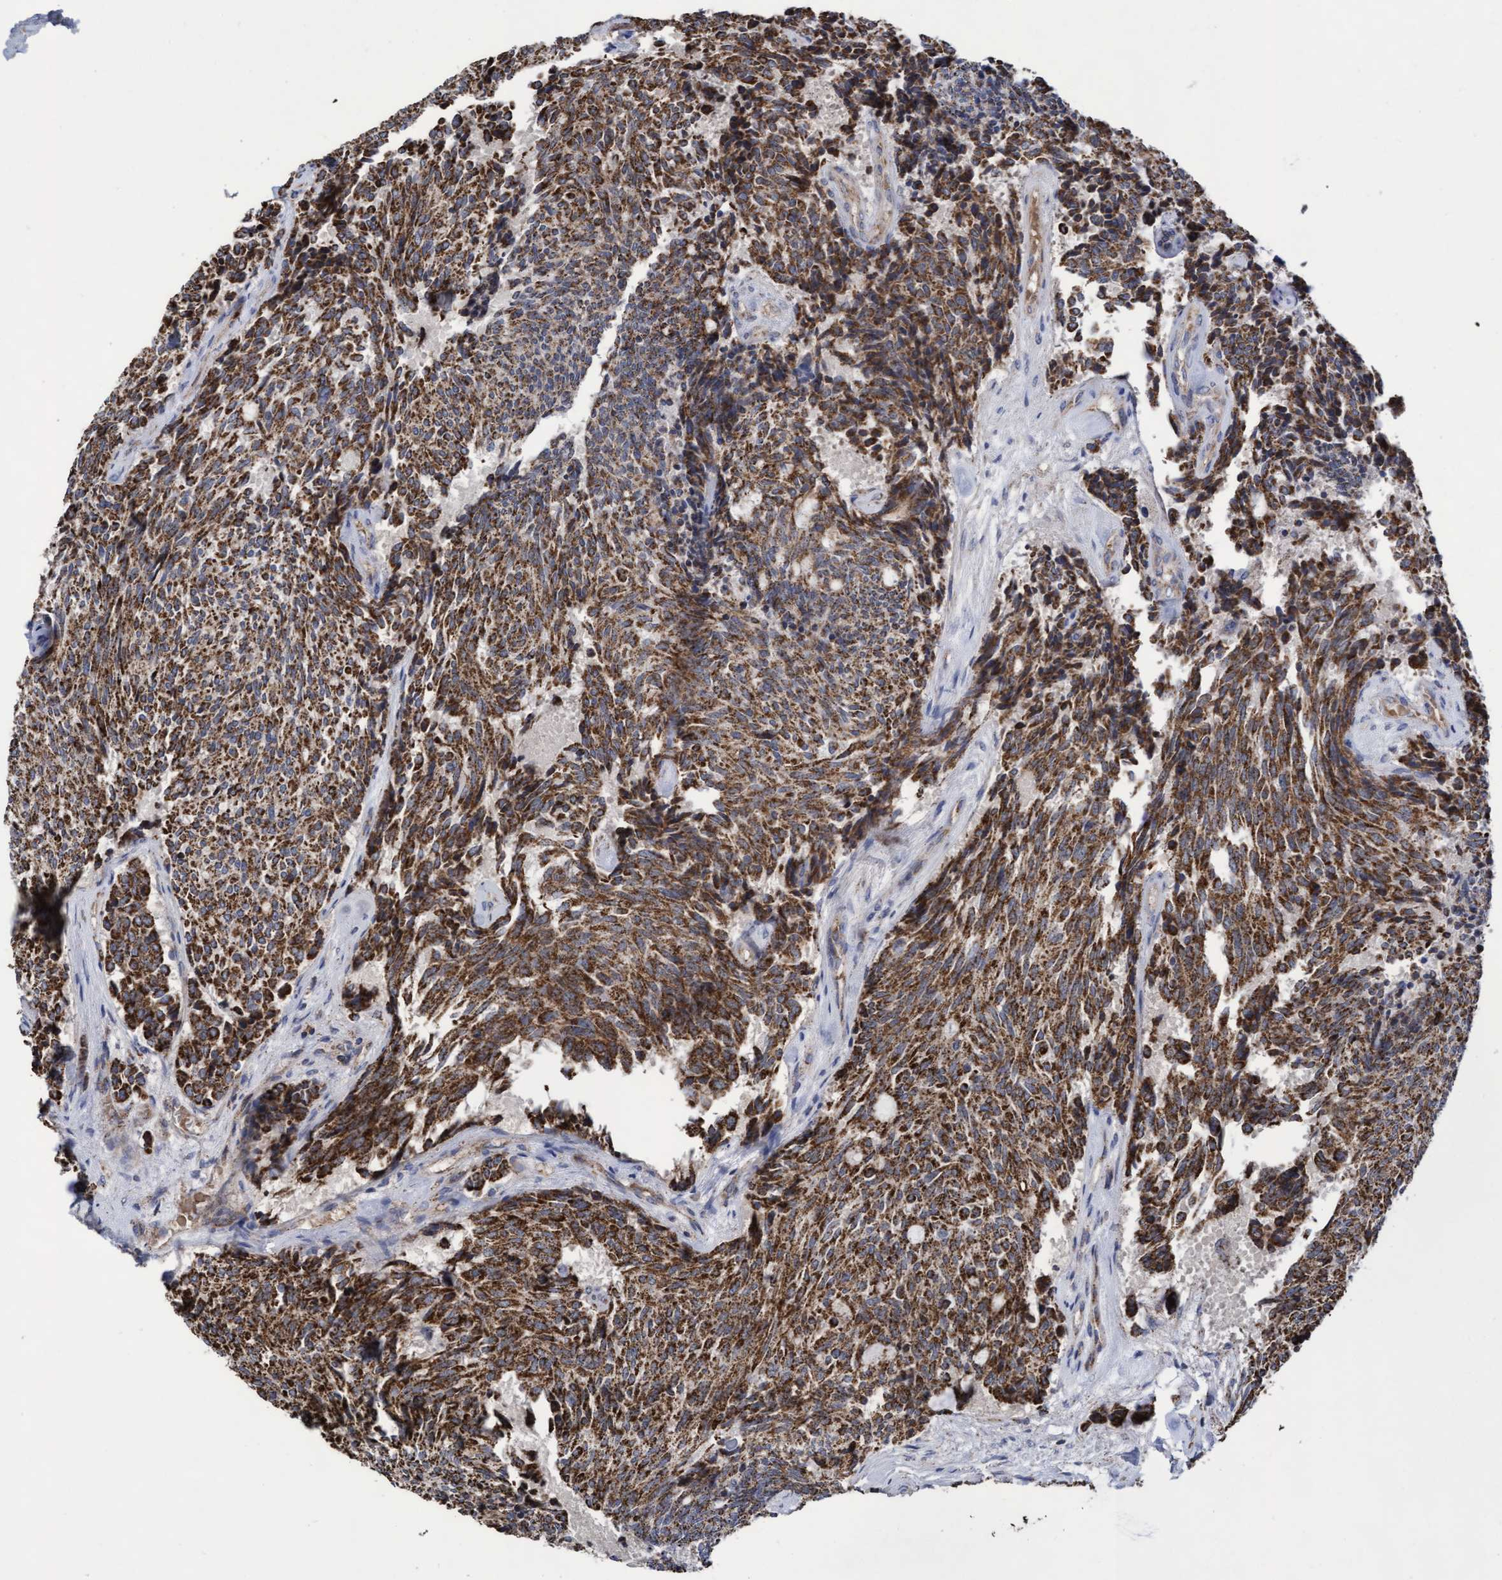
{"staining": {"intensity": "strong", "quantity": ">75%", "location": "cytoplasmic/membranous"}, "tissue": "carcinoid", "cell_type": "Tumor cells", "image_type": "cancer", "snomed": [{"axis": "morphology", "description": "Carcinoid, malignant, NOS"}, {"axis": "topography", "description": "Pancreas"}], "caption": "The immunohistochemical stain highlights strong cytoplasmic/membranous staining in tumor cells of malignant carcinoid tissue.", "gene": "COBL", "patient": {"sex": "female", "age": 54}}